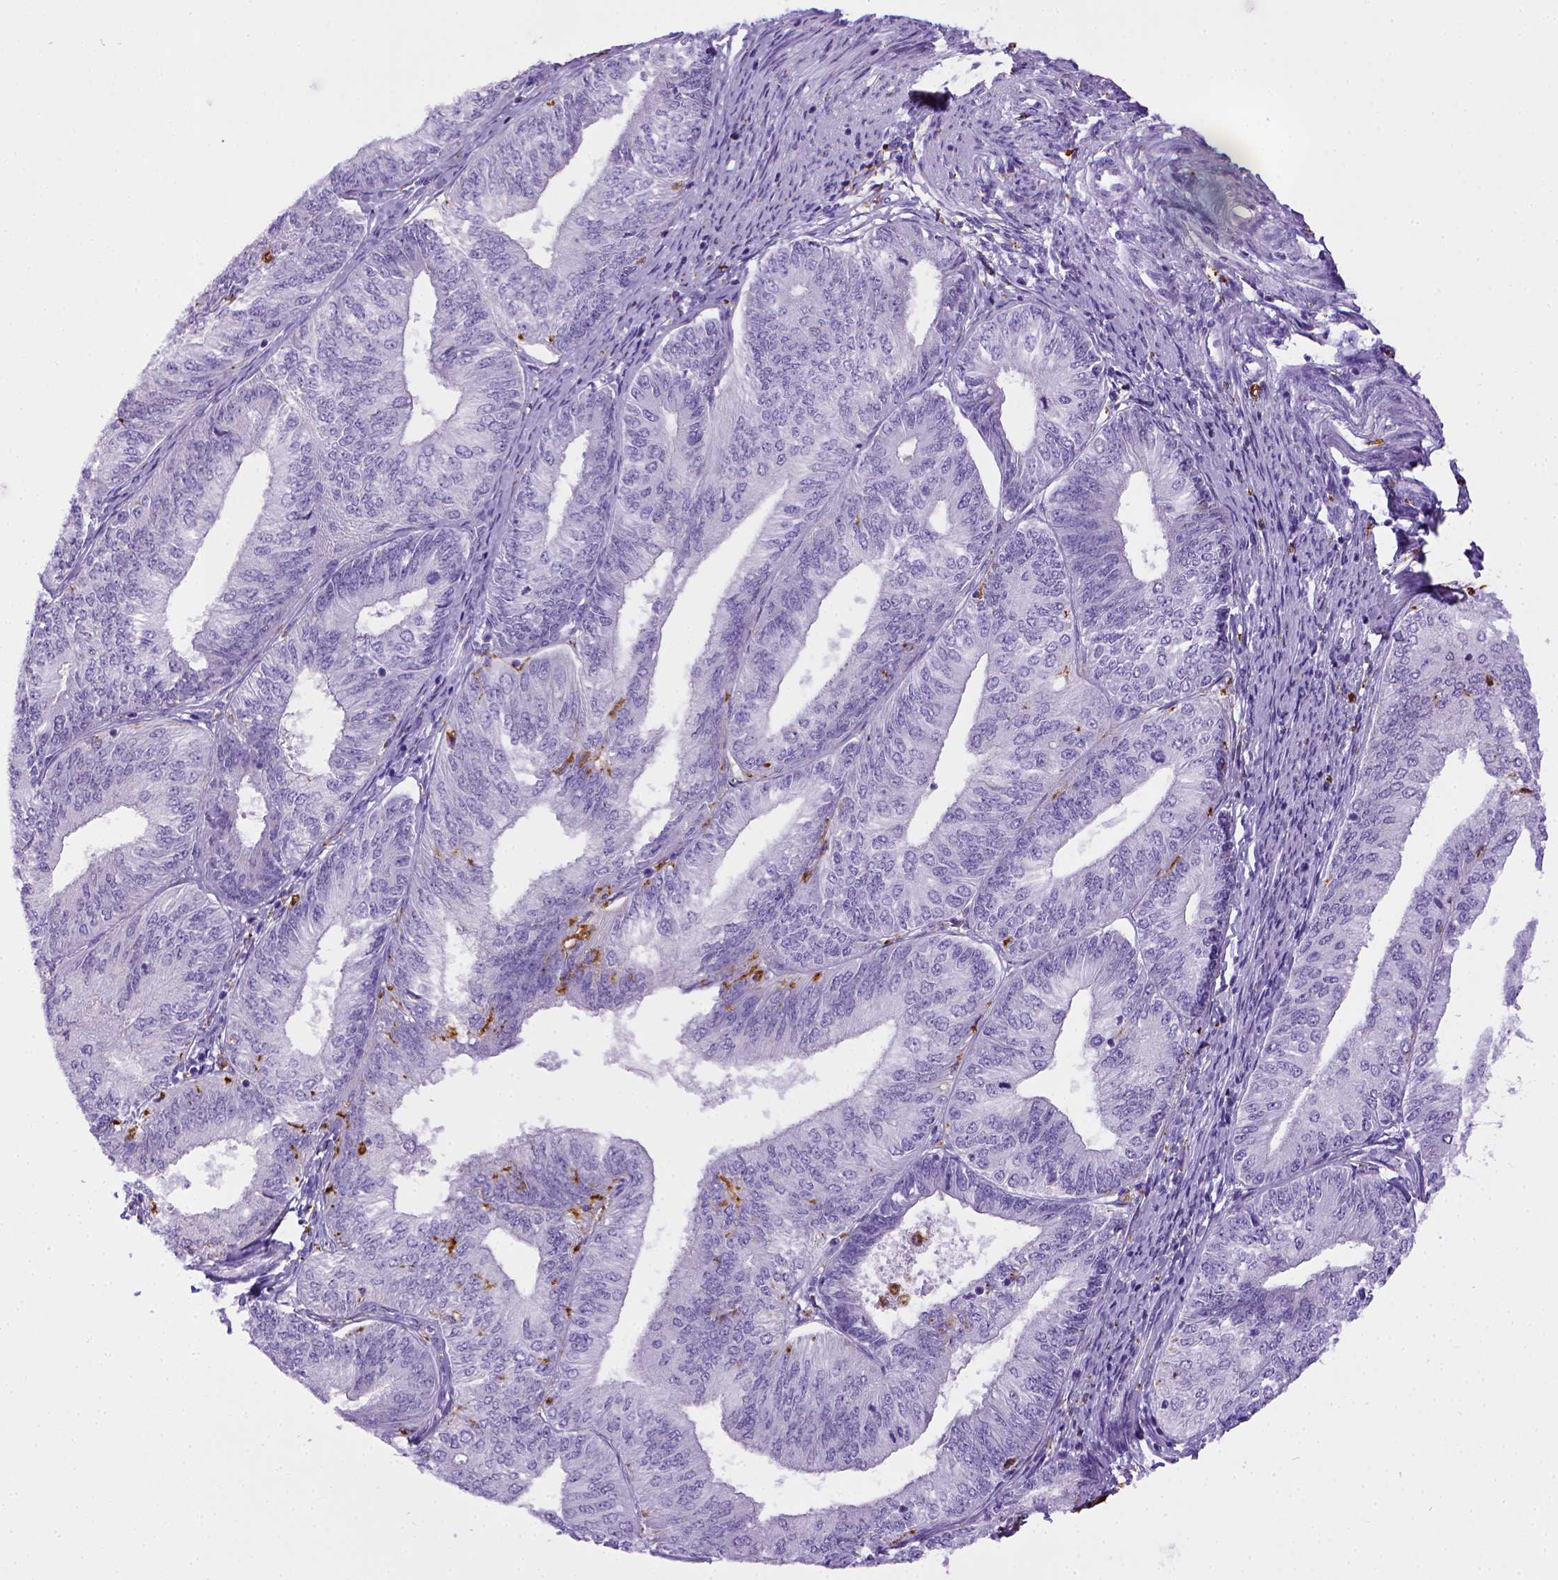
{"staining": {"intensity": "negative", "quantity": "none", "location": "none"}, "tissue": "endometrial cancer", "cell_type": "Tumor cells", "image_type": "cancer", "snomed": [{"axis": "morphology", "description": "Adenocarcinoma, NOS"}, {"axis": "topography", "description": "Endometrium"}], "caption": "A high-resolution histopathology image shows IHC staining of endometrial adenocarcinoma, which displays no significant expression in tumor cells.", "gene": "CD68", "patient": {"sex": "female", "age": 58}}